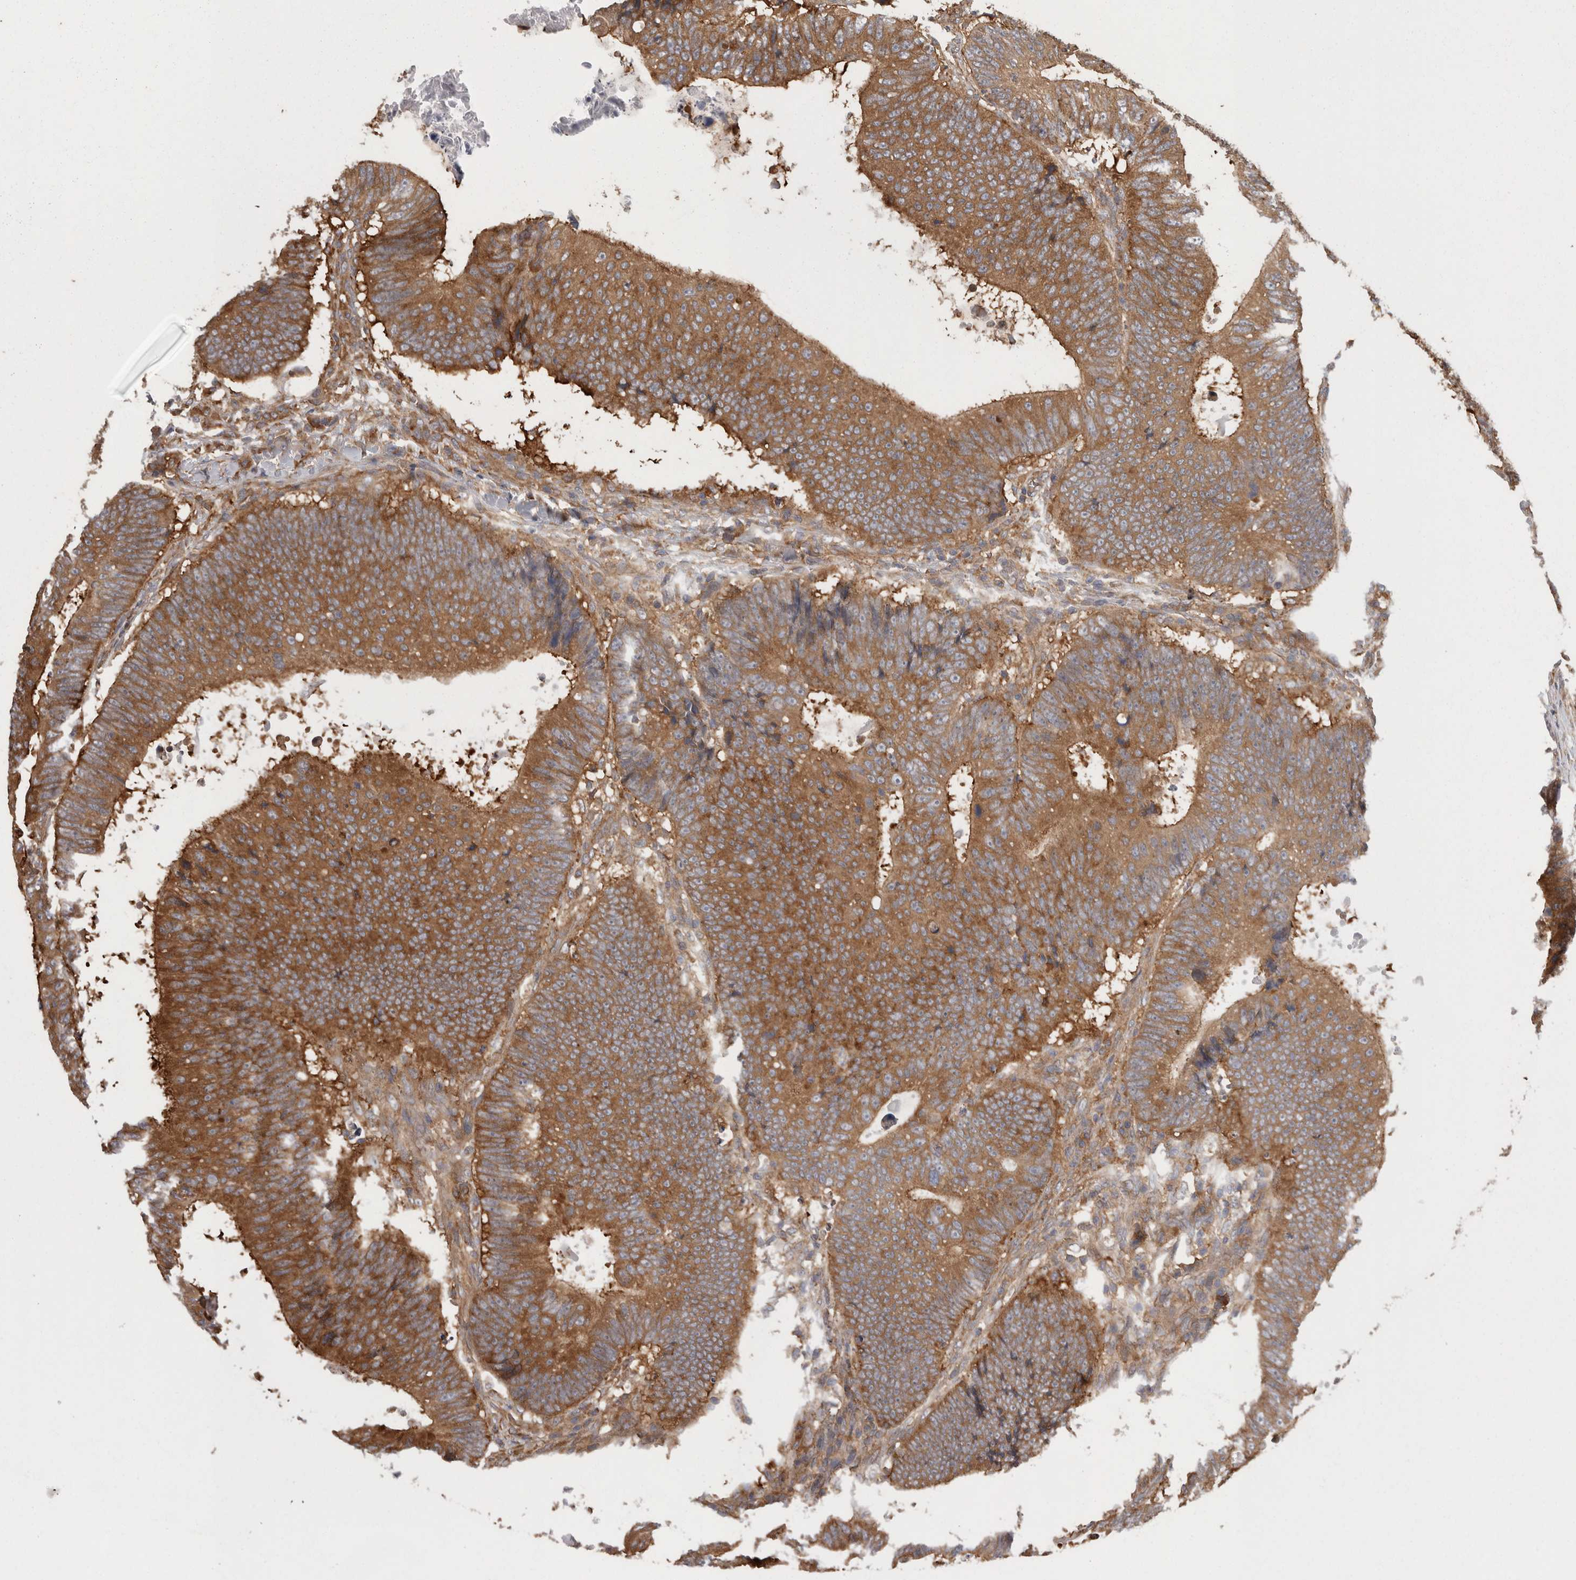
{"staining": {"intensity": "moderate", "quantity": ">75%", "location": "cytoplasmic/membranous"}, "tissue": "colorectal cancer", "cell_type": "Tumor cells", "image_type": "cancer", "snomed": [{"axis": "morphology", "description": "Adenocarcinoma, NOS"}, {"axis": "topography", "description": "Colon"}], "caption": "Colorectal adenocarcinoma stained with a brown dye exhibits moderate cytoplasmic/membranous positive expression in approximately >75% of tumor cells.", "gene": "SMCR8", "patient": {"sex": "male", "age": 56}}